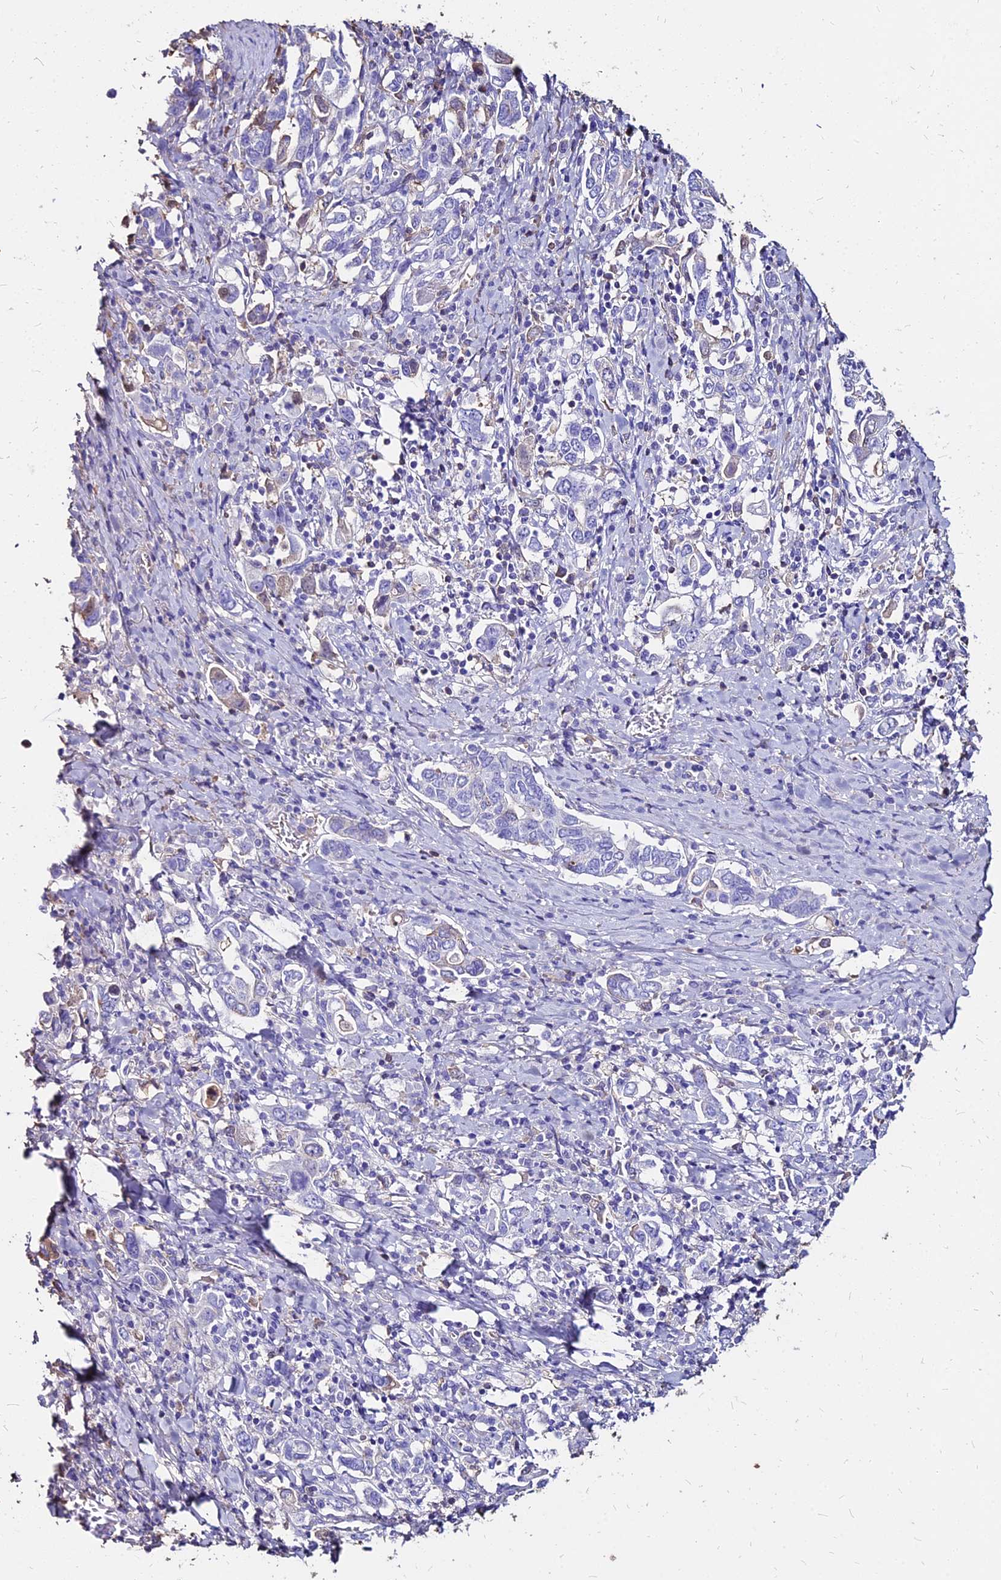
{"staining": {"intensity": "weak", "quantity": "<25%", "location": "cytoplasmic/membranous"}, "tissue": "stomach cancer", "cell_type": "Tumor cells", "image_type": "cancer", "snomed": [{"axis": "morphology", "description": "Adenocarcinoma, NOS"}, {"axis": "topography", "description": "Stomach, upper"}, {"axis": "topography", "description": "Stomach"}], "caption": "IHC histopathology image of human stomach adenocarcinoma stained for a protein (brown), which shows no expression in tumor cells.", "gene": "NME5", "patient": {"sex": "male", "age": 62}}